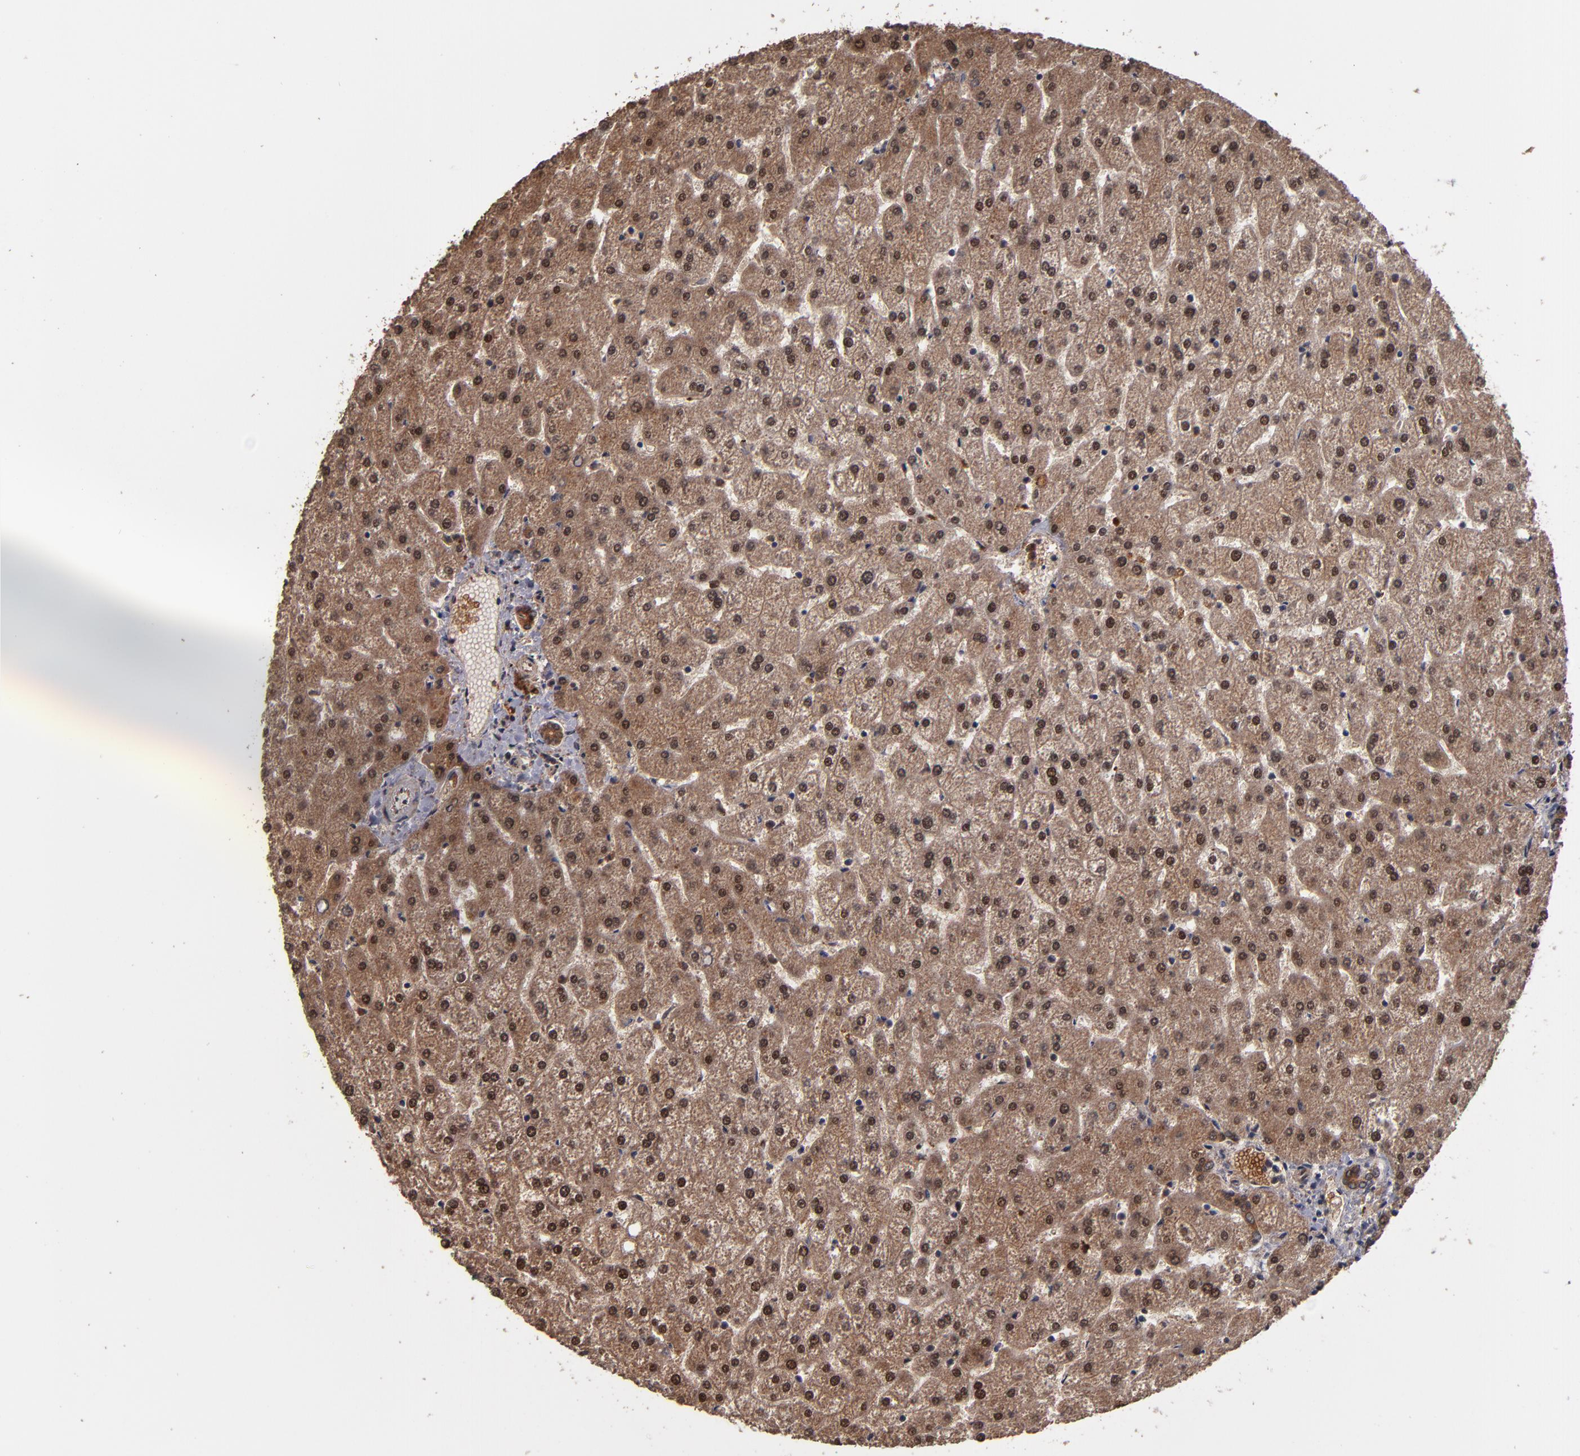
{"staining": {"intensity": "strong", "quantity": ">75%", "location": "cytoplasmic/membranous"}, "tissue": "liver", "cell_type": "Cholangiocytes", "image_type": "normal", "snomed": [{"axis": "morphology", "description": "Normal tissue, NOS"}, {"axis": "topography", "description": "Liver"}], "caption": "About >75% of cholangiocytes in normal liver show strong cytoplasmic/membranous protein positivity as visualized by brown immunohistochemical staining.", "gene": "CUL5", "patient": {"sex": "female", "age": 32}}